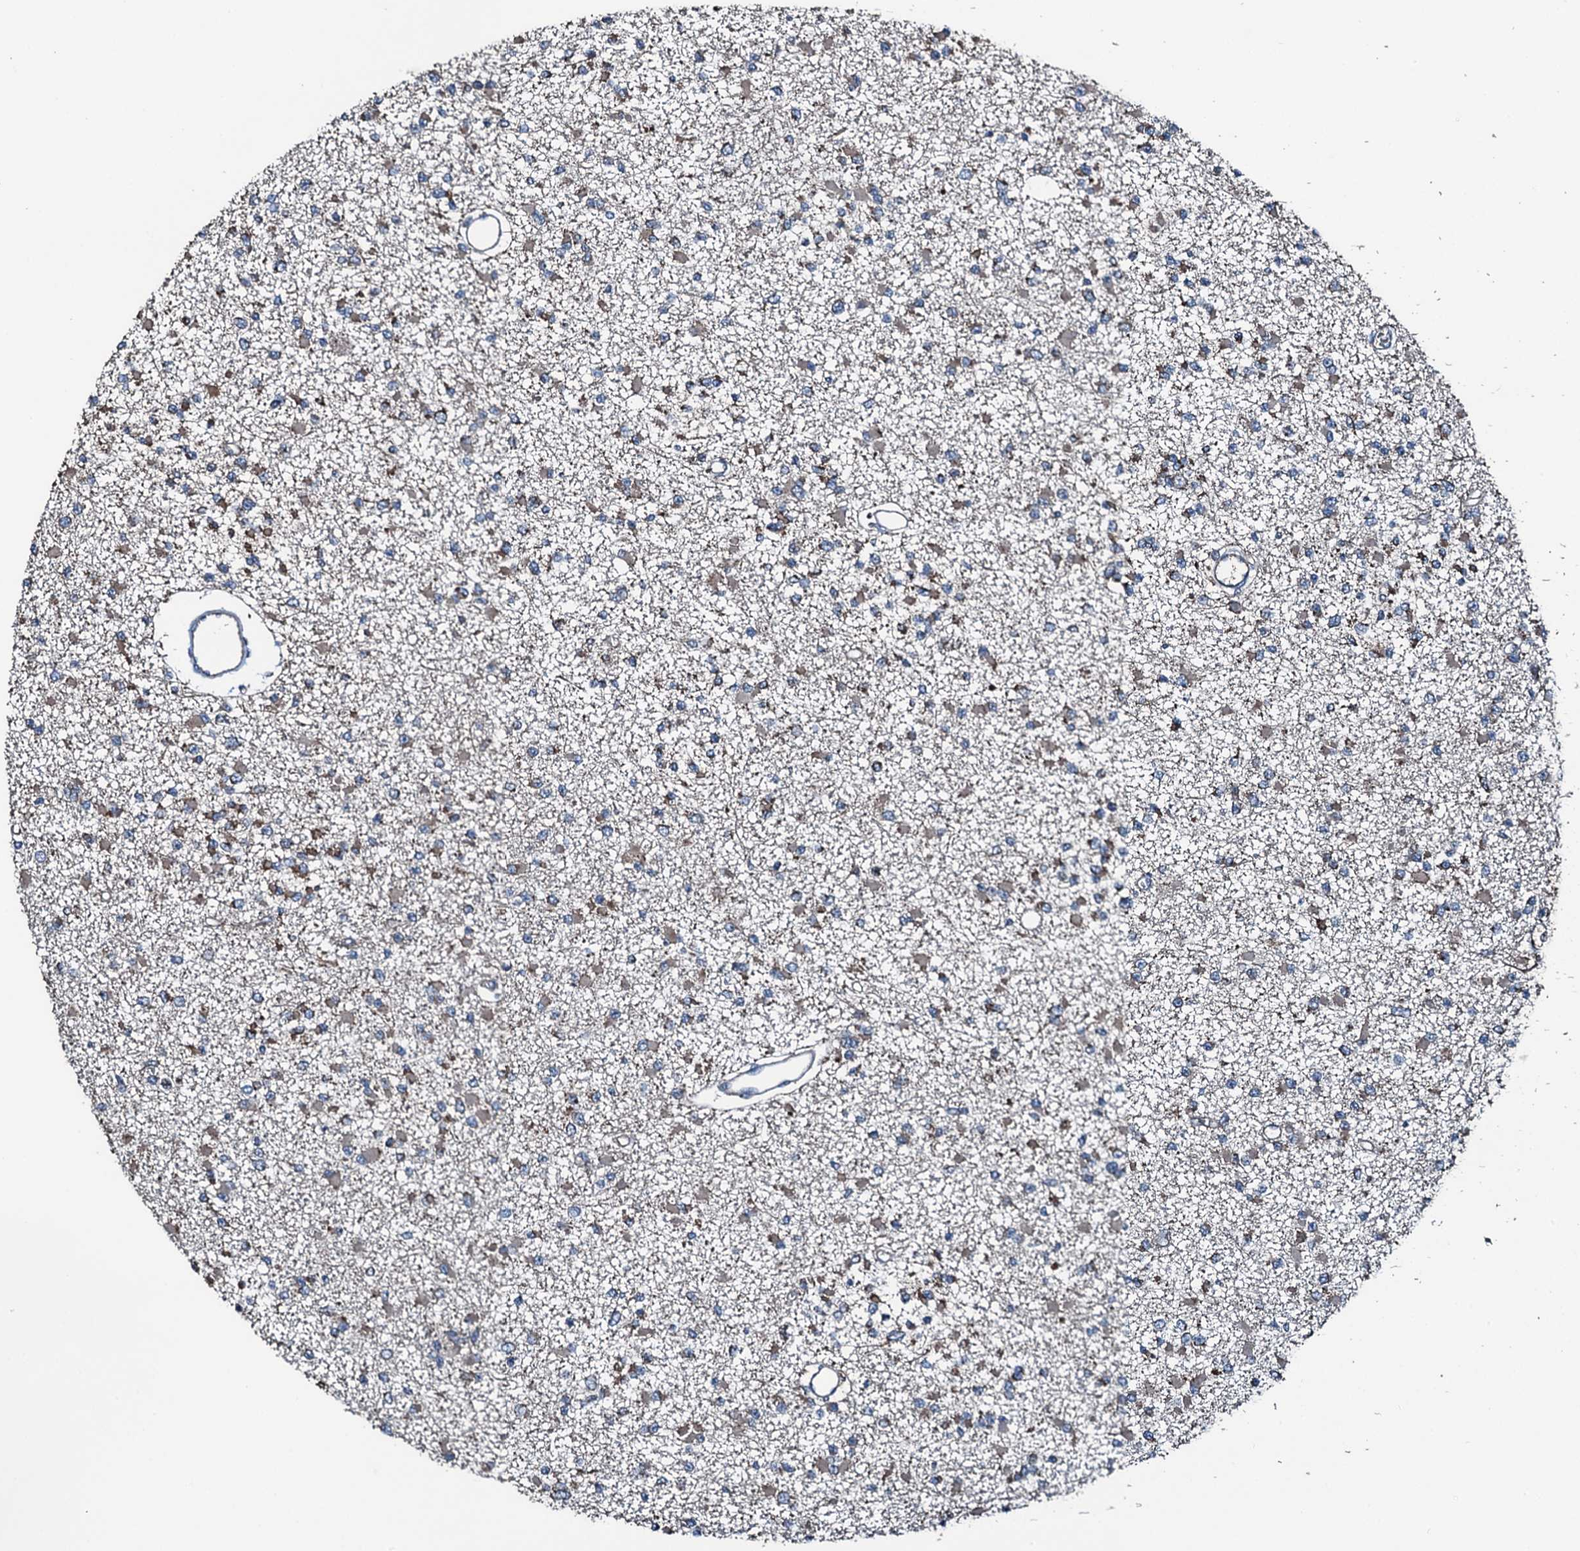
{"staining": {"intensity": "weak", "quantity": "25%-75%", "location": "cytoplasmic/membranous"}, "tissue": "glioma", "cell_type": "Tumor cells", "image_type": "cancer", "snomed": [{"axis": "morphology", "description": "Glioma, malignant, Low grade"}, {"axis": "topography", "description": "Brain"}], "caption": "Glioma stained with immunohistochemistry displays weak cytoplasmic/membranous expression in about 25%-75% of tumor cells.", "gene": "ACSS3", "patient": {"sex": "female", "age": 22}}